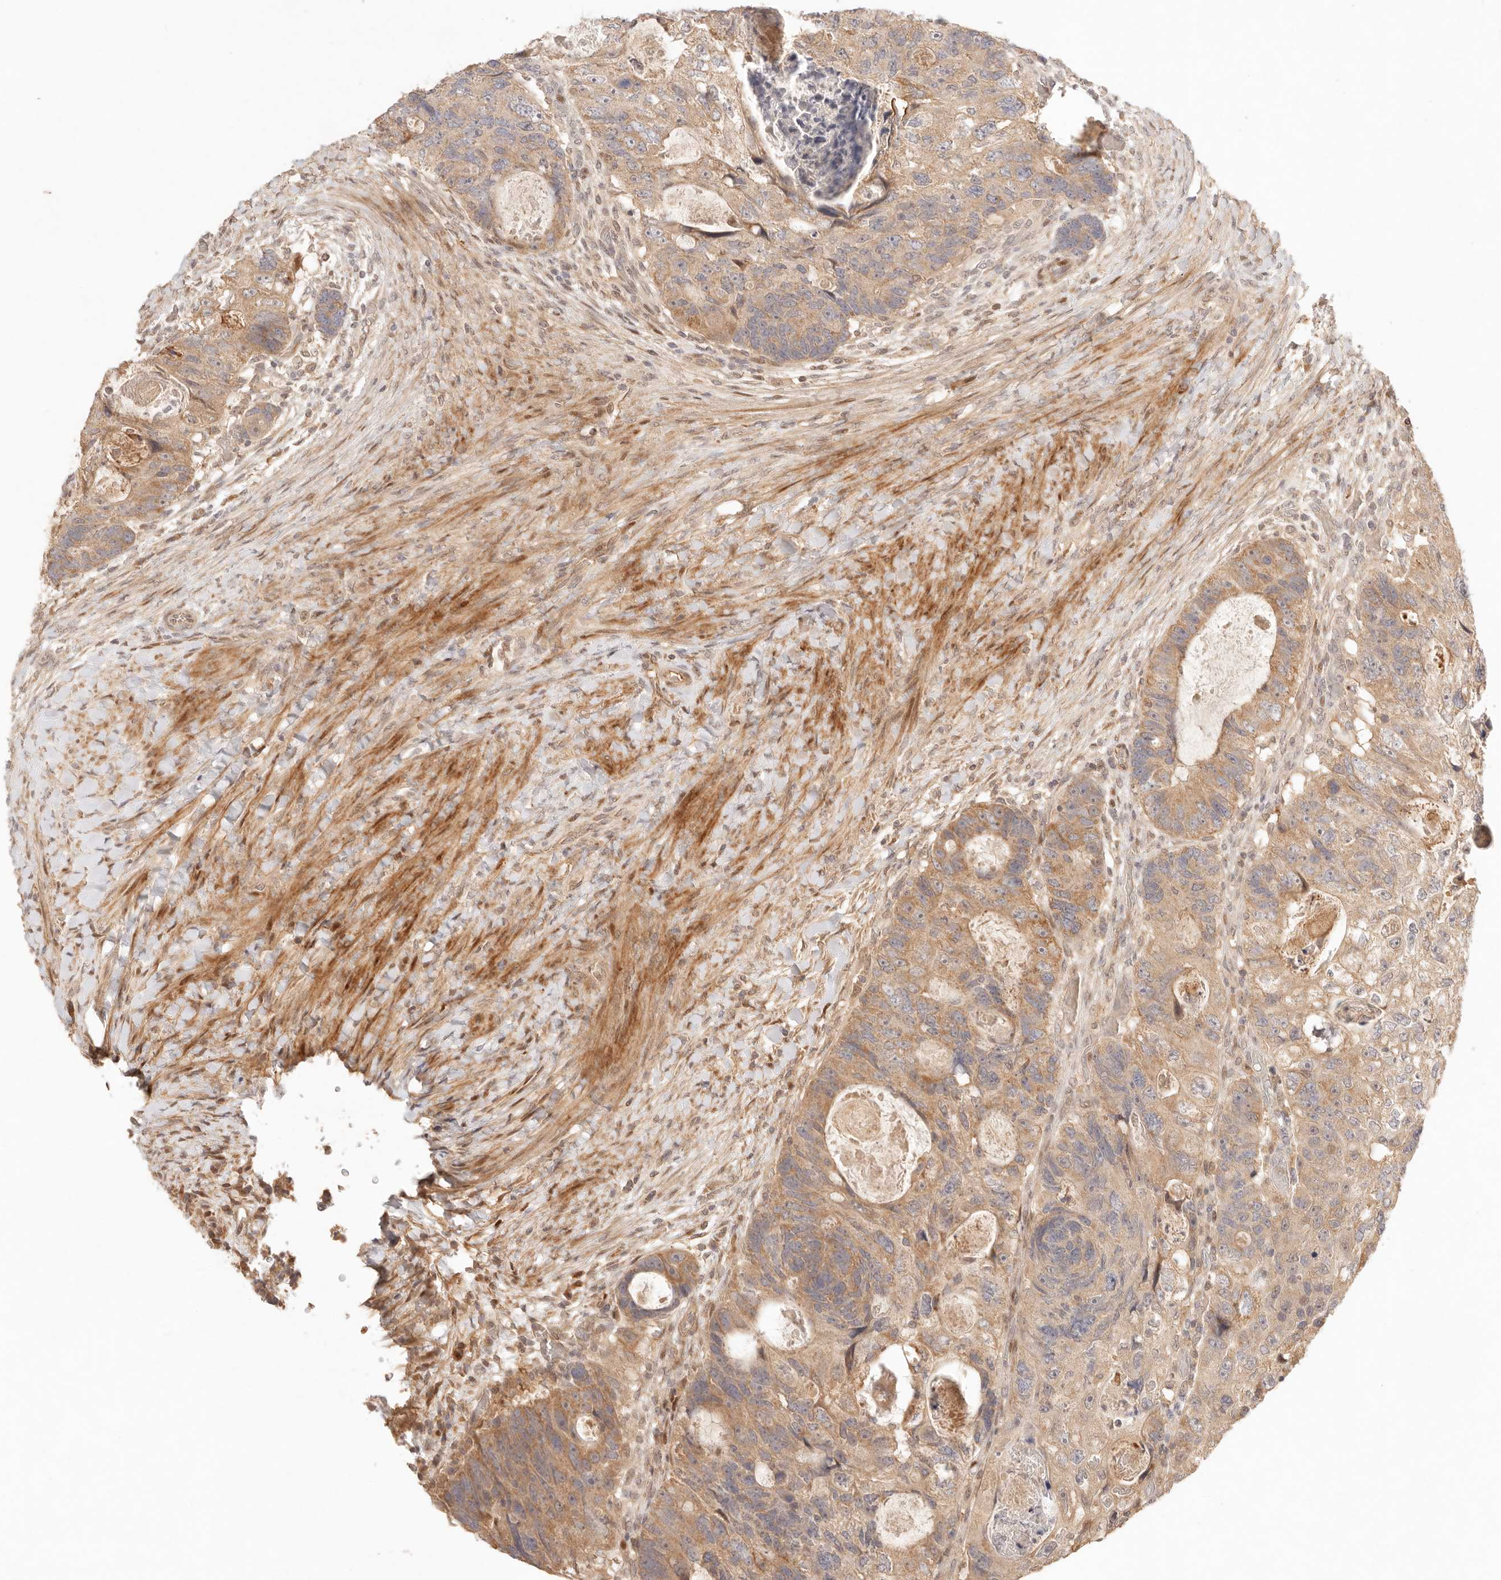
{"staining": {"intensity": "moderate", "quantity": ">75%", "location": "cytoplasmic/membranous"}, "tissue": "colorectal cancer", "cell_type": "Tumor cells", "image_type": "cancer", "snomed": [{"axis": "morphology", "description": "Adenocarcinoma, NOS"}, {"axis": "topography", "description": "Rectum"}], "caption": "A medium amount of moderate cytoplasmic/membranous positivity is present in about >75% of tumor cells in colorectal cancer (adenocarcinoma) tissue.", "gene": "PHLDA3", "patient": {"sex": "male", "age": 59}}